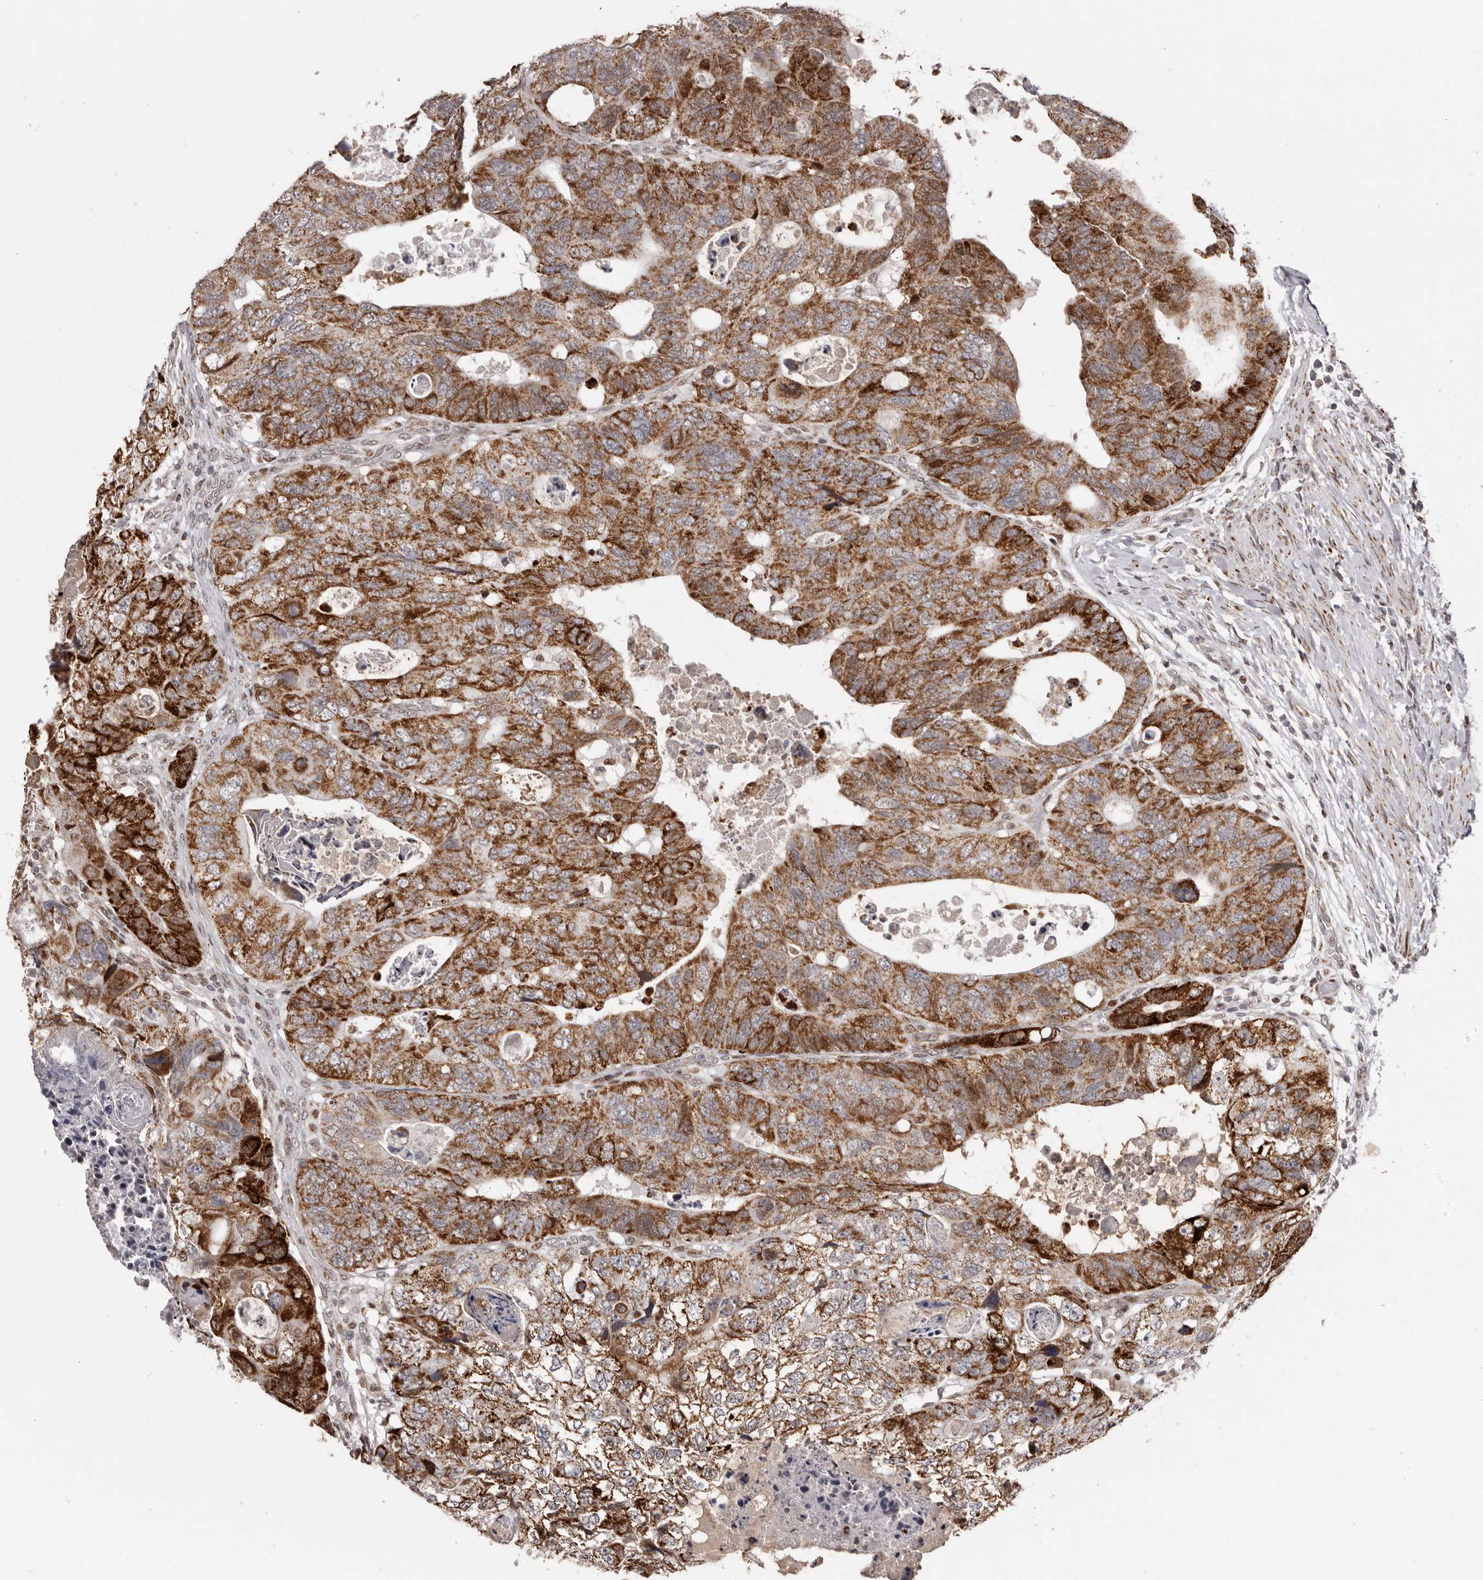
{"staining": {"intensity": "strong", "quantity": ">75%", "location": "cytoplasmic/membranous"}, "tissue": "colorectal cancer", "cell_type": "Tumor cells", "image_type": "cancer", "snomed": [{"axis": "morphology", "description": "Adenocarcinoma, NOS"}, {"axis": "topography", "description": "Rectum"}], "caption": "A brown stain highlights strong cytoplasmic/membranous staining of a protein in human colorectal cancer (adenocarcinoma) tumor cells. (Stains: DAB in brown, nuclei in blue, Microscopy: brightfield microscopy at high magnification).", "gene": "C17orf99", "patient": {"sex": "male", "age": 59}}